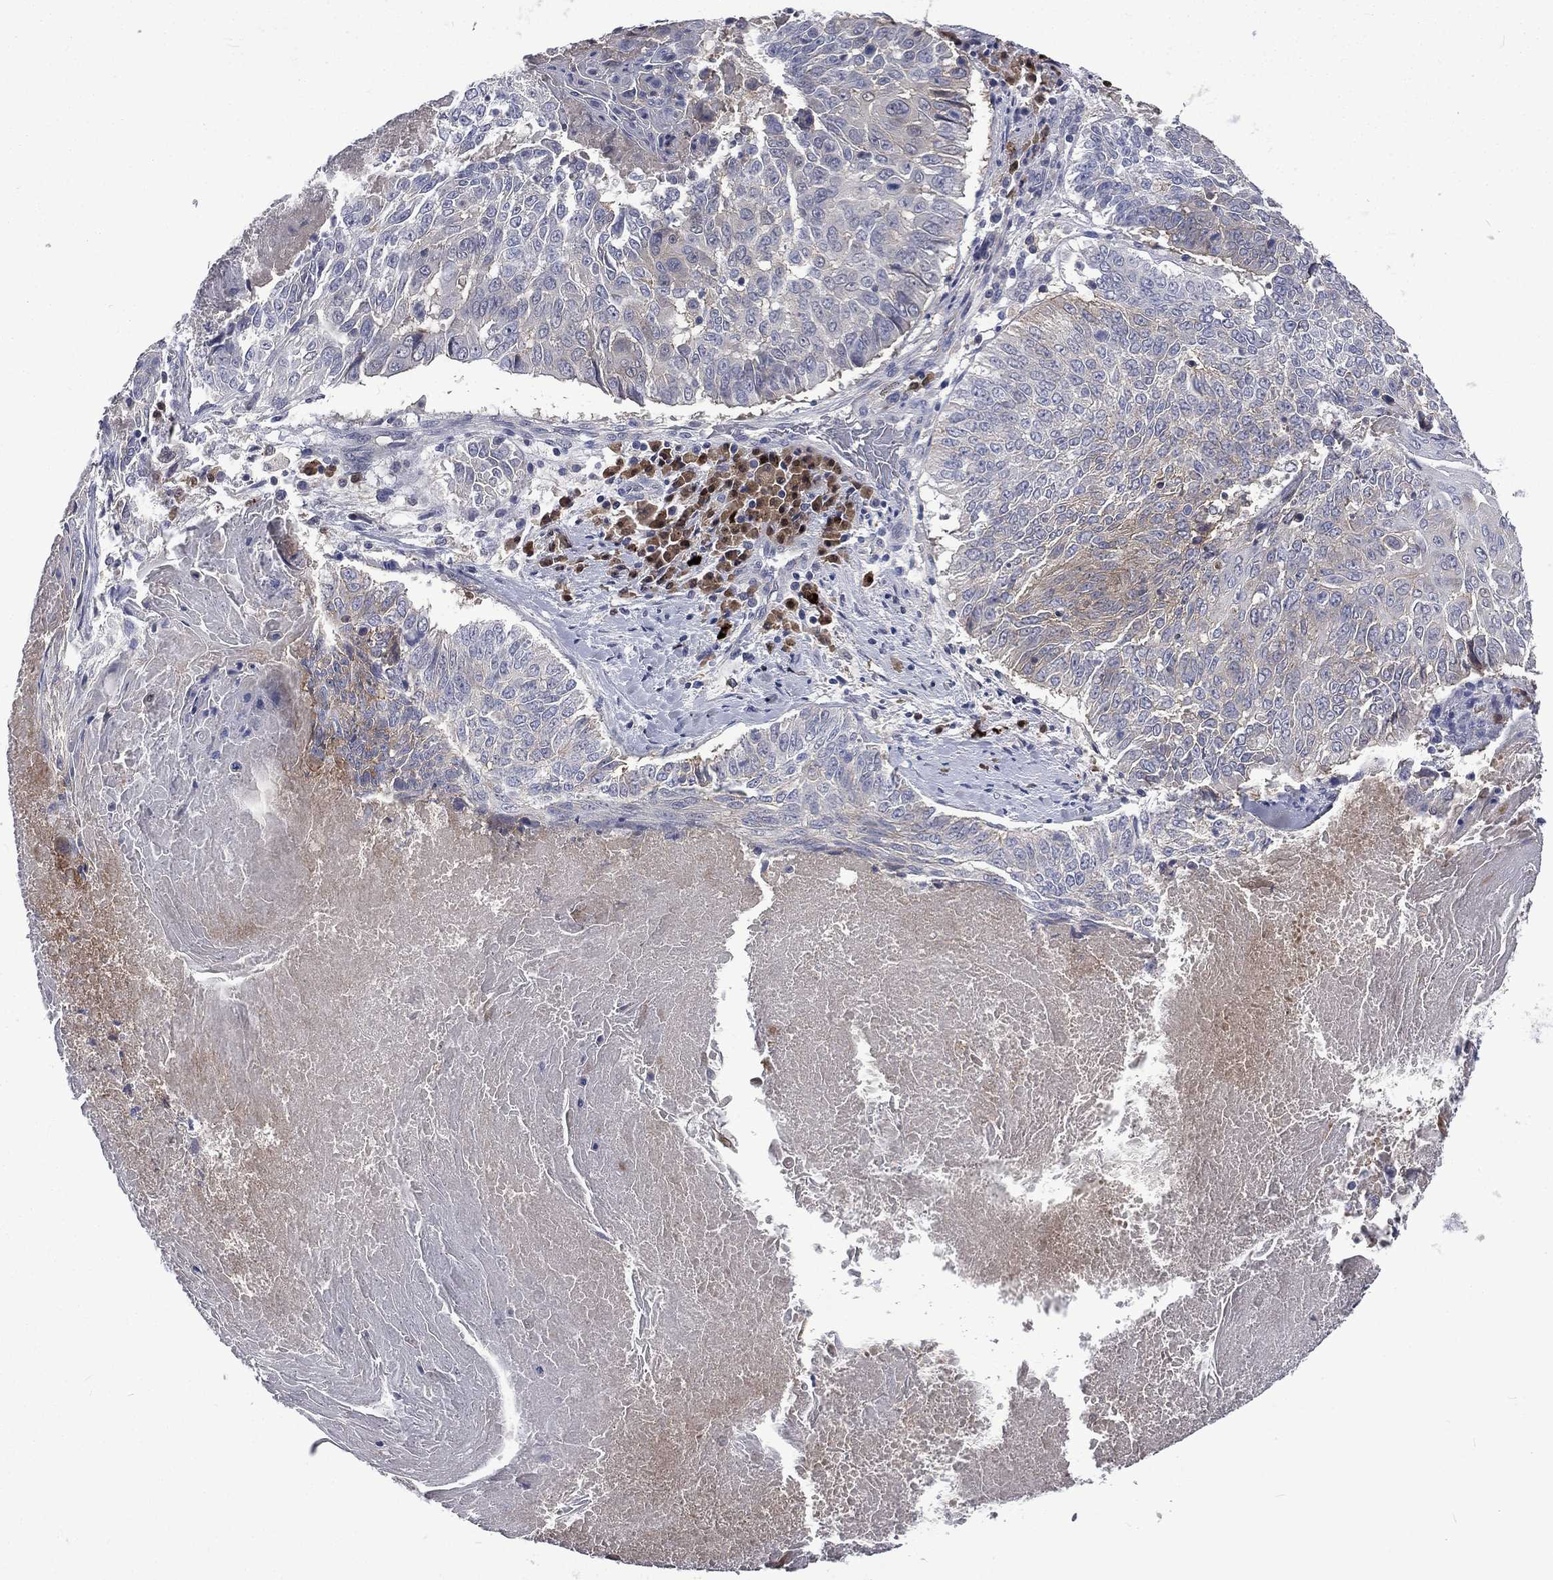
{"staining": {"intensity": "negative", "quantity": "none", "location": "none"}, "tissue": "lung cancer", "cell_type": "Tumor cells", "image_type": "cancer", "snomed": [{"axis": "morphology", "description": "Squamous cell carcinoma, NOS"}, {"axis": "topography", "description": "Lung"}], "caption": "There is no significant expression in tumor cells of lung cancer. (DAB (3,3'-diaminobenzidine) IHC, high magnification).", "gene": "CA12", "patient": {"sex": "male", "age": 64}}